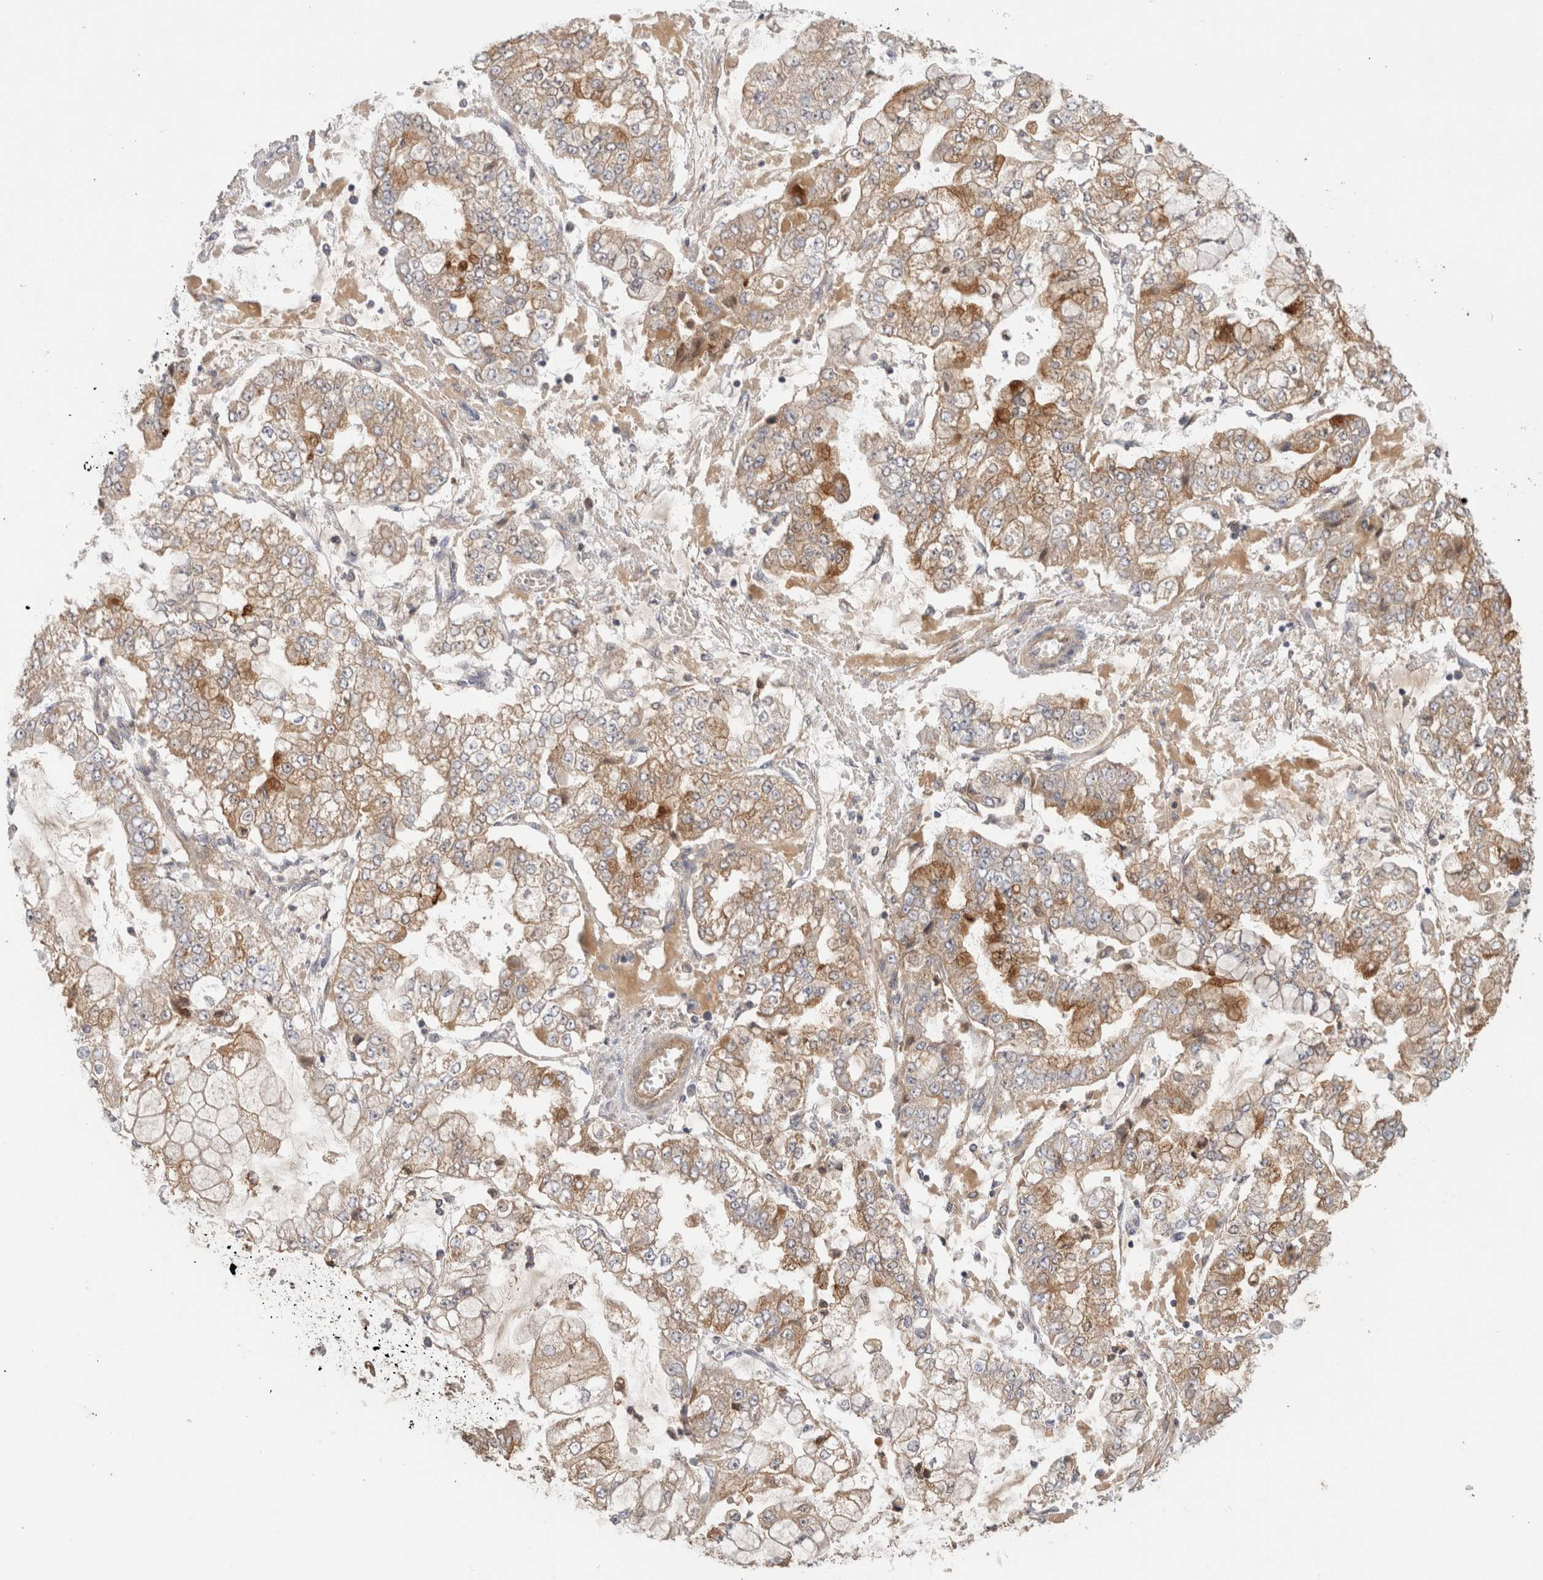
{"staining": {"intensity": "moderate", "quantity": ">75%", "location": "cytoplasmic/membranous"}, "tissue": "stomach cancer", "cell_type": "Tumor cells", "image_type": "cancer", "snomed": [{"axis": "morphology", "description": "Adenocarcinoma, NOS"}, {"axis": "topography", "description": "Stomach"}], "caption": "Adenocarcinoma (stomach) was stained to show a protein in brown. There is medium levels of moderate cytoplasmic/membranous staining in approximately >75% of tumor cells.", "gene": "SGK3", "patient": {"sex": "male", "age": 76}}